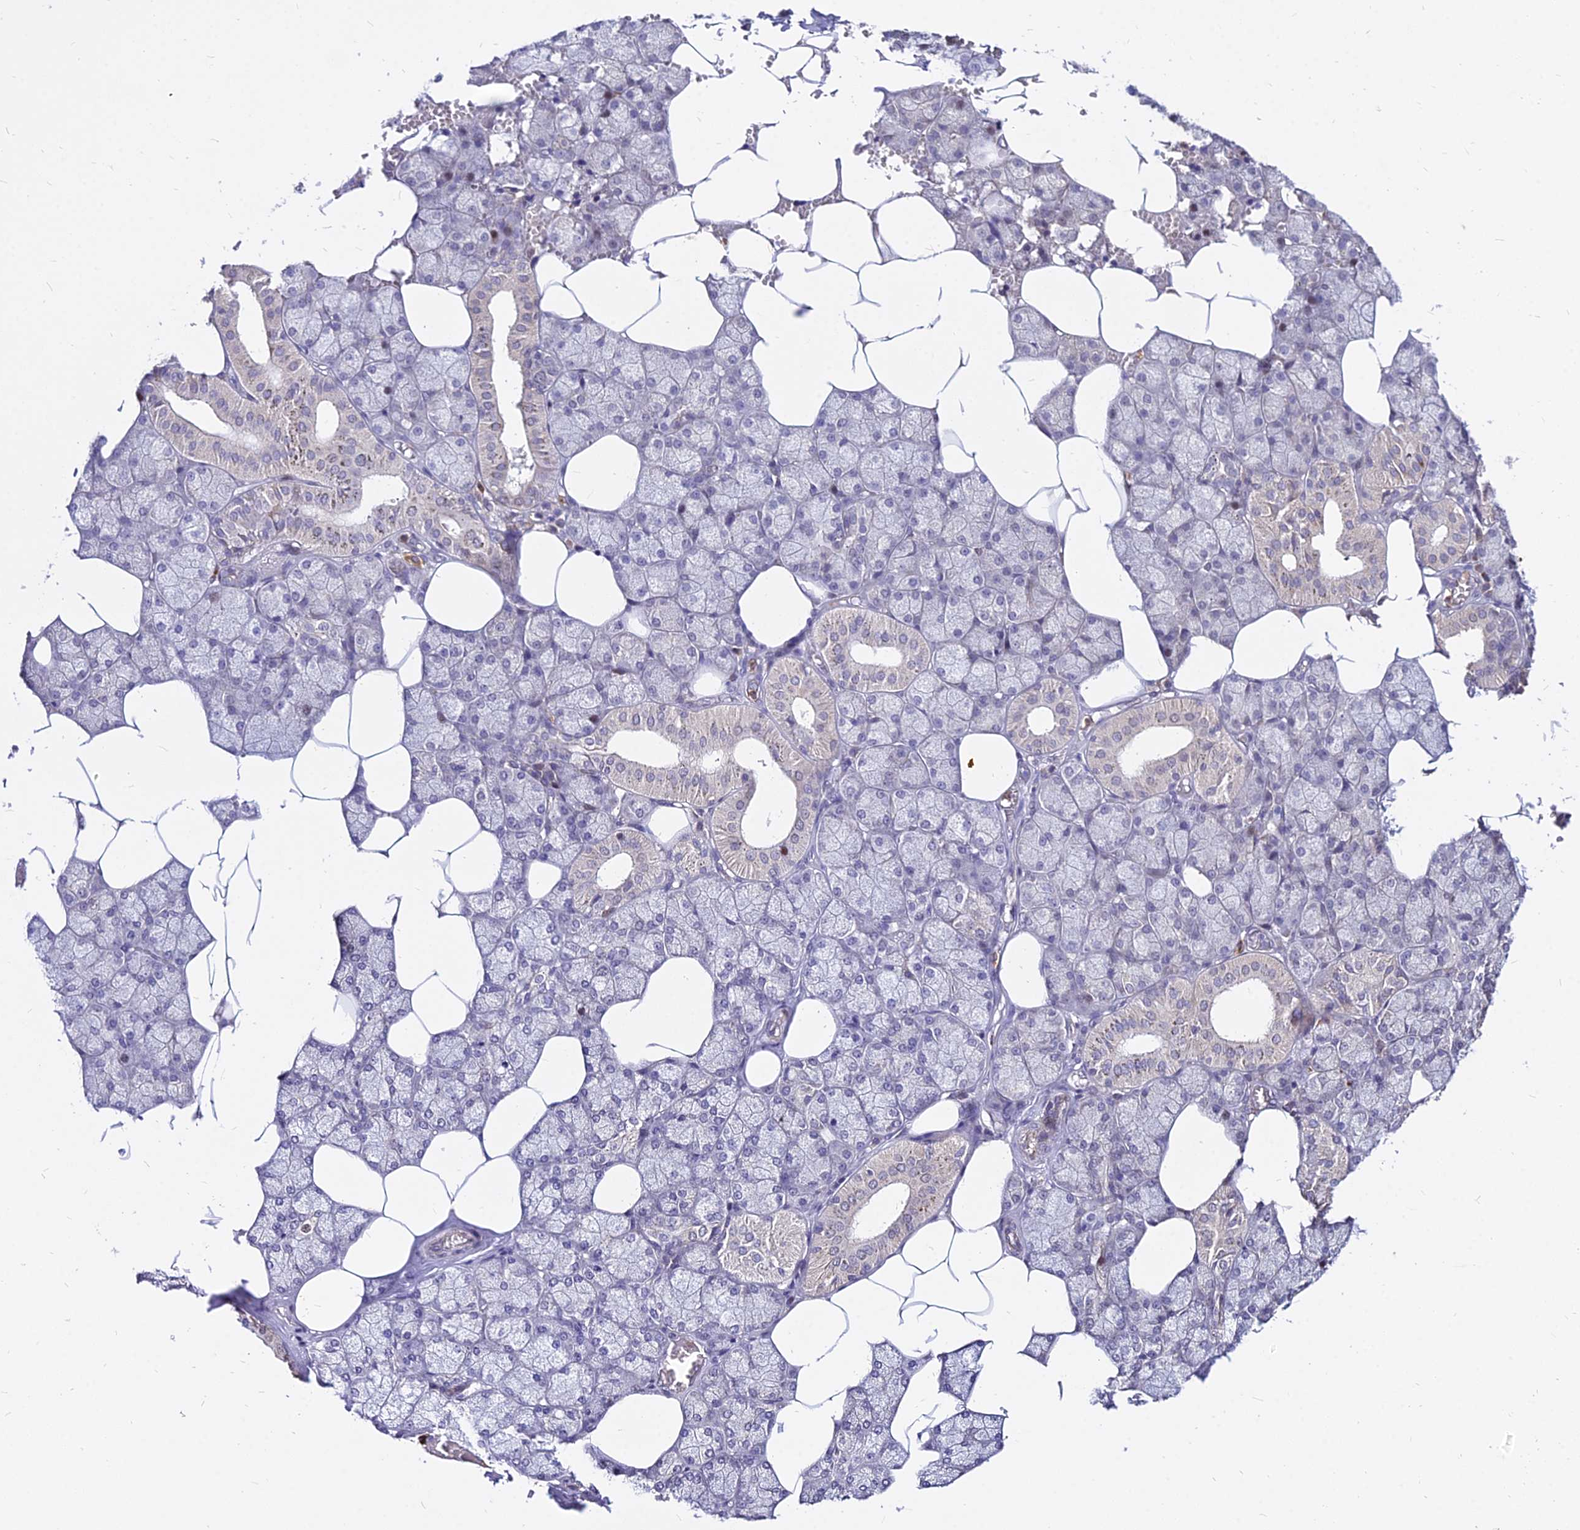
{"staining": {"intensity": "moderate", "quantity": "<25%", "location": "cytoplasmic/membranous,nuclear"}, "tissue": "salivary gland", "cell_type": "Glandular cells", "image_type": "normal", "snomed": [{"axis": "morphology", "description": "Normal tissue, NOS"}, {"axis": "topography", "description": "Salivary gland"}], "caption": "Protein expression analysis of benign salivary gland reveals moderate cytoplasmic/membranous,nuclear staining in approximately <25% of glandular cells.", "gene": "C11orf68", "patient": {"sex": "male", "age": 62}}